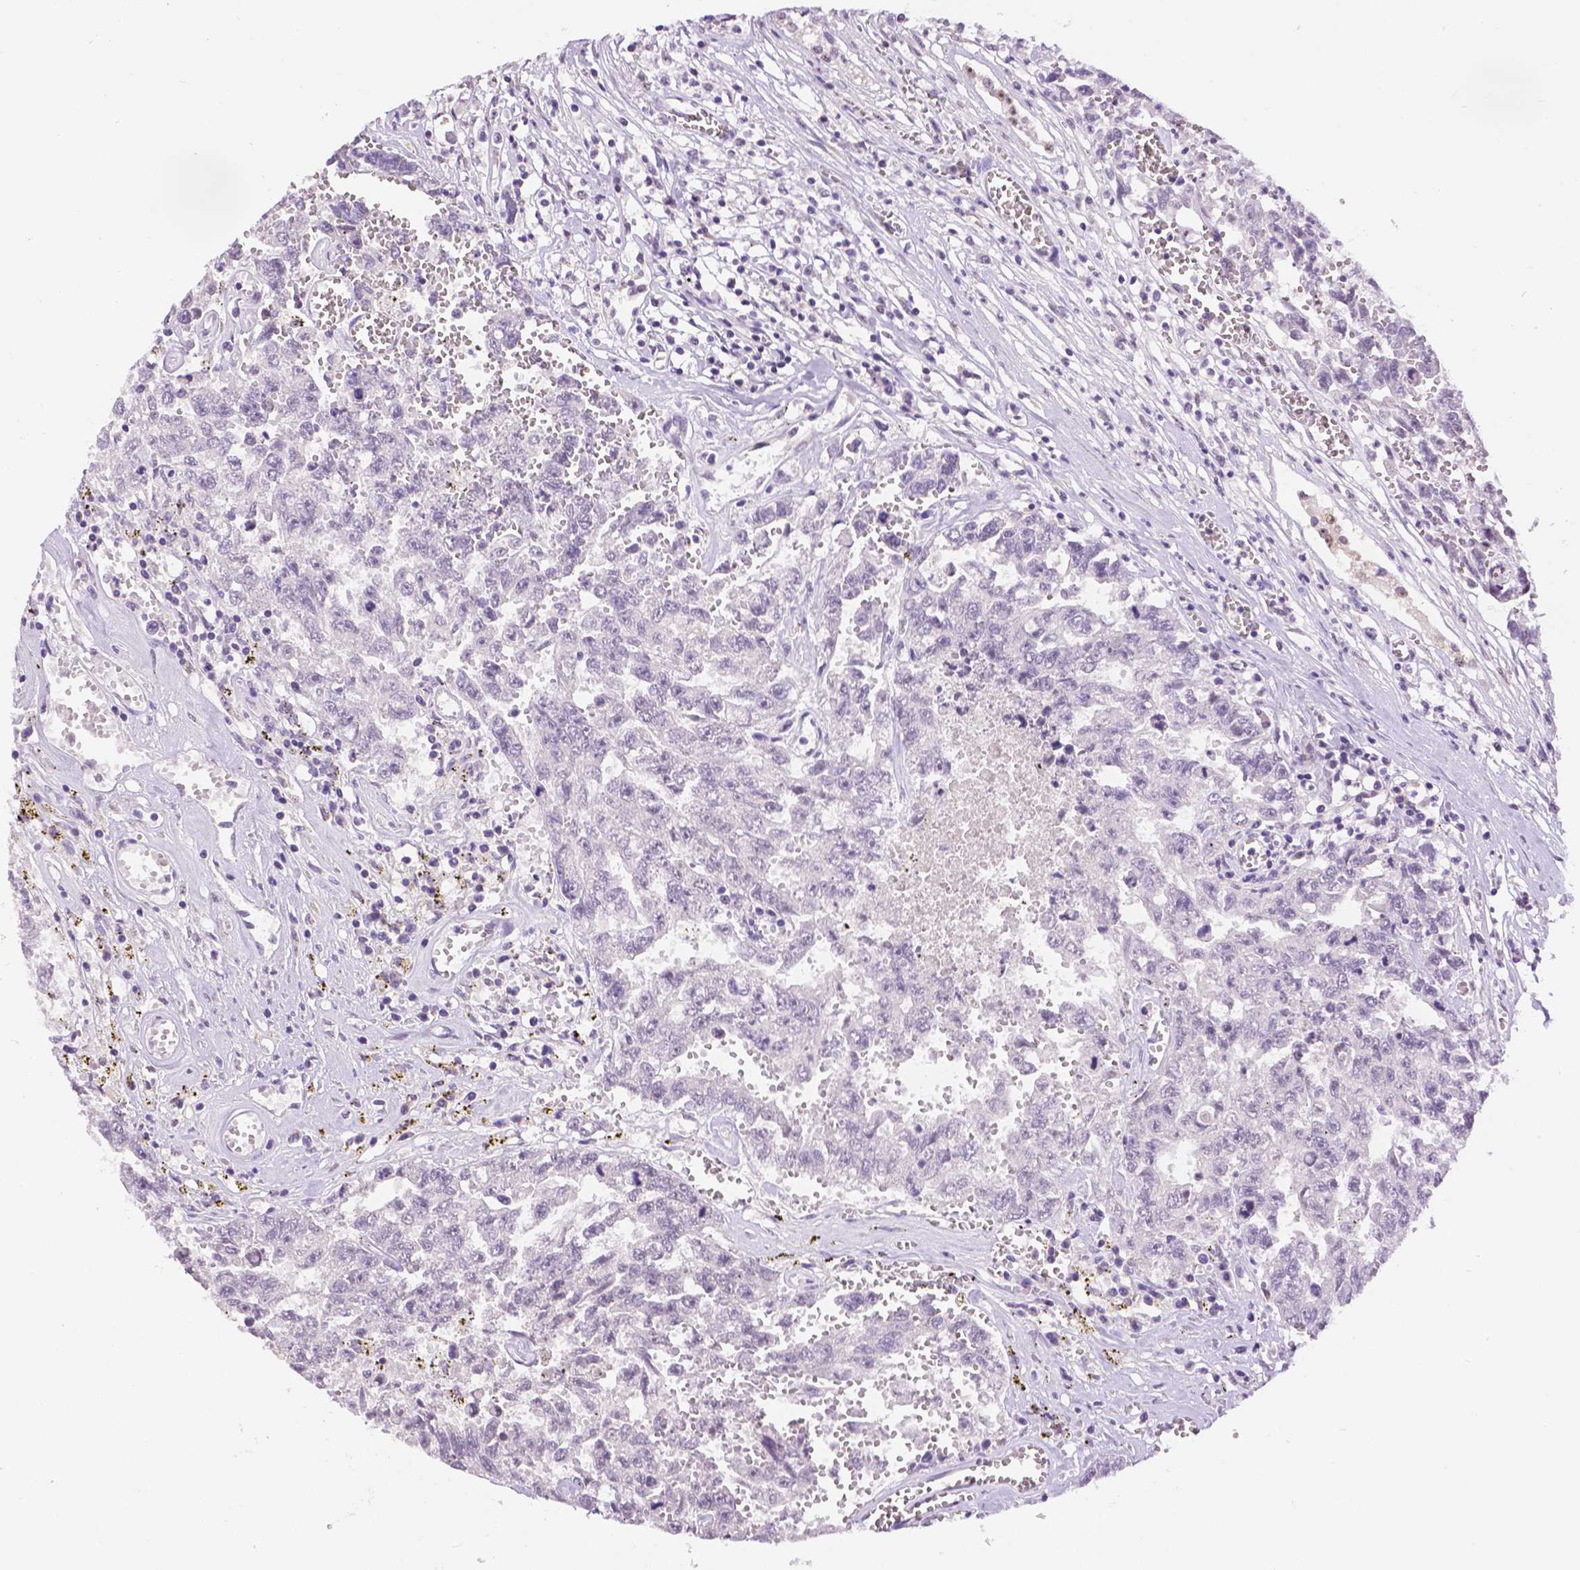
{"staining": {"intensity": "moderate", "quantity": "25%-75%", "location": "nuclear"}, "tissue": "testis cancer", "cell_type": "Tumor cells", "image_type": "cancer", "snomed": [{"axis": "morphology", "description": "Carcinoma, Embryonal, NOS"}, {"axis": "topography", "description": "Testis"}], "caption": "Embryonal carcinoma (testis) stained for a protein displays moderate nuclear positivity in tumor cells. Nuclei are stained in blue.", "gene": "NHP2", "patient": {"sex": "male", "age": 36}}